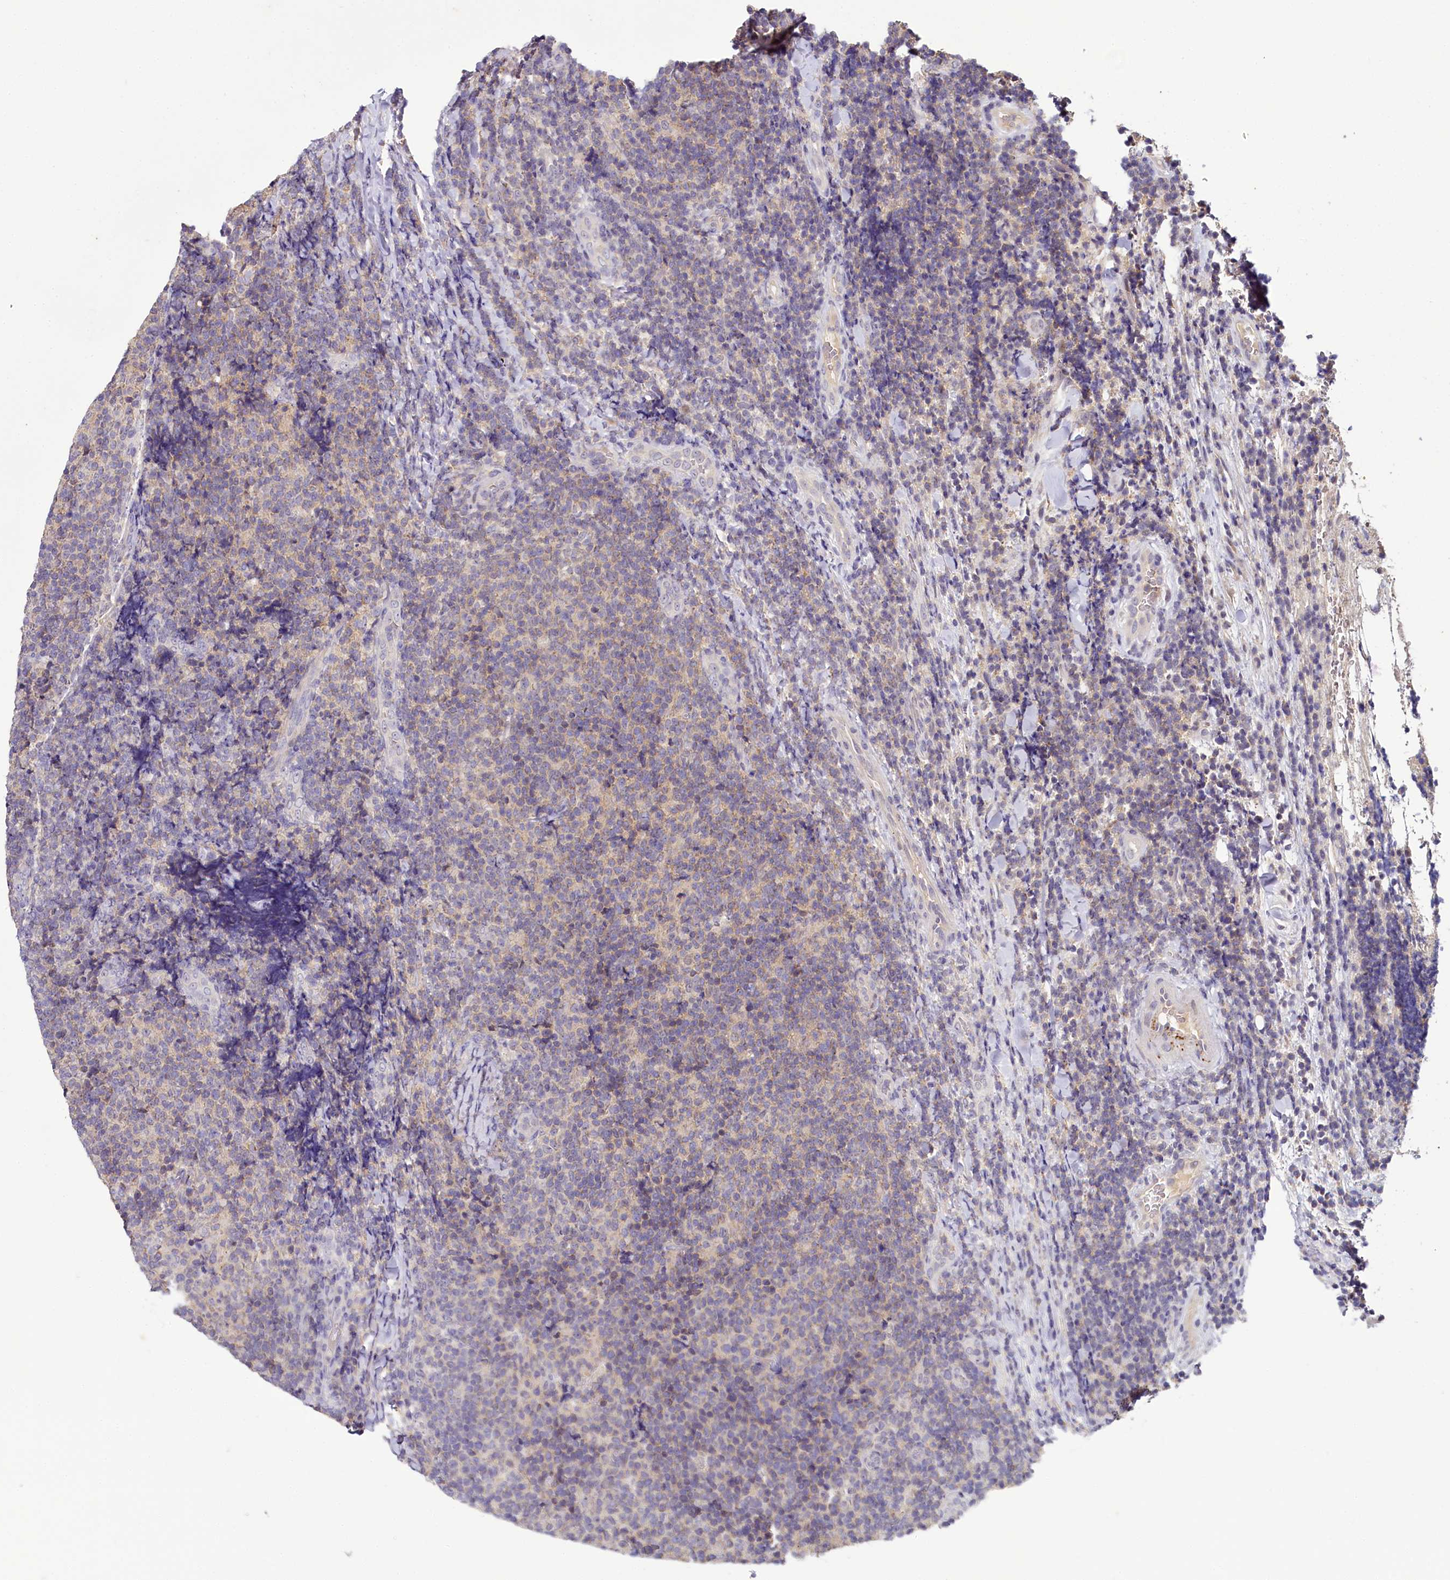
{"staining": {"intensity": "weak", "quantity": "<25%", "location": "cytoplasmic/membranous"}, "tissue": "lymphoma", "cell_type": "Tumor cells", "image_type": "cancer", "snomed": [{"axis": "morphology", "description": "Malignant lymphoma, non-Hodgkin's type, Low grade"}, {"axis": "topography", "description": "Lymph node"}], "caption": "IHC of lymphoma exhibits no expression in tumor cells.", "gene": "TMEM39A", "patient": {"sex": "male", "age": 66}}